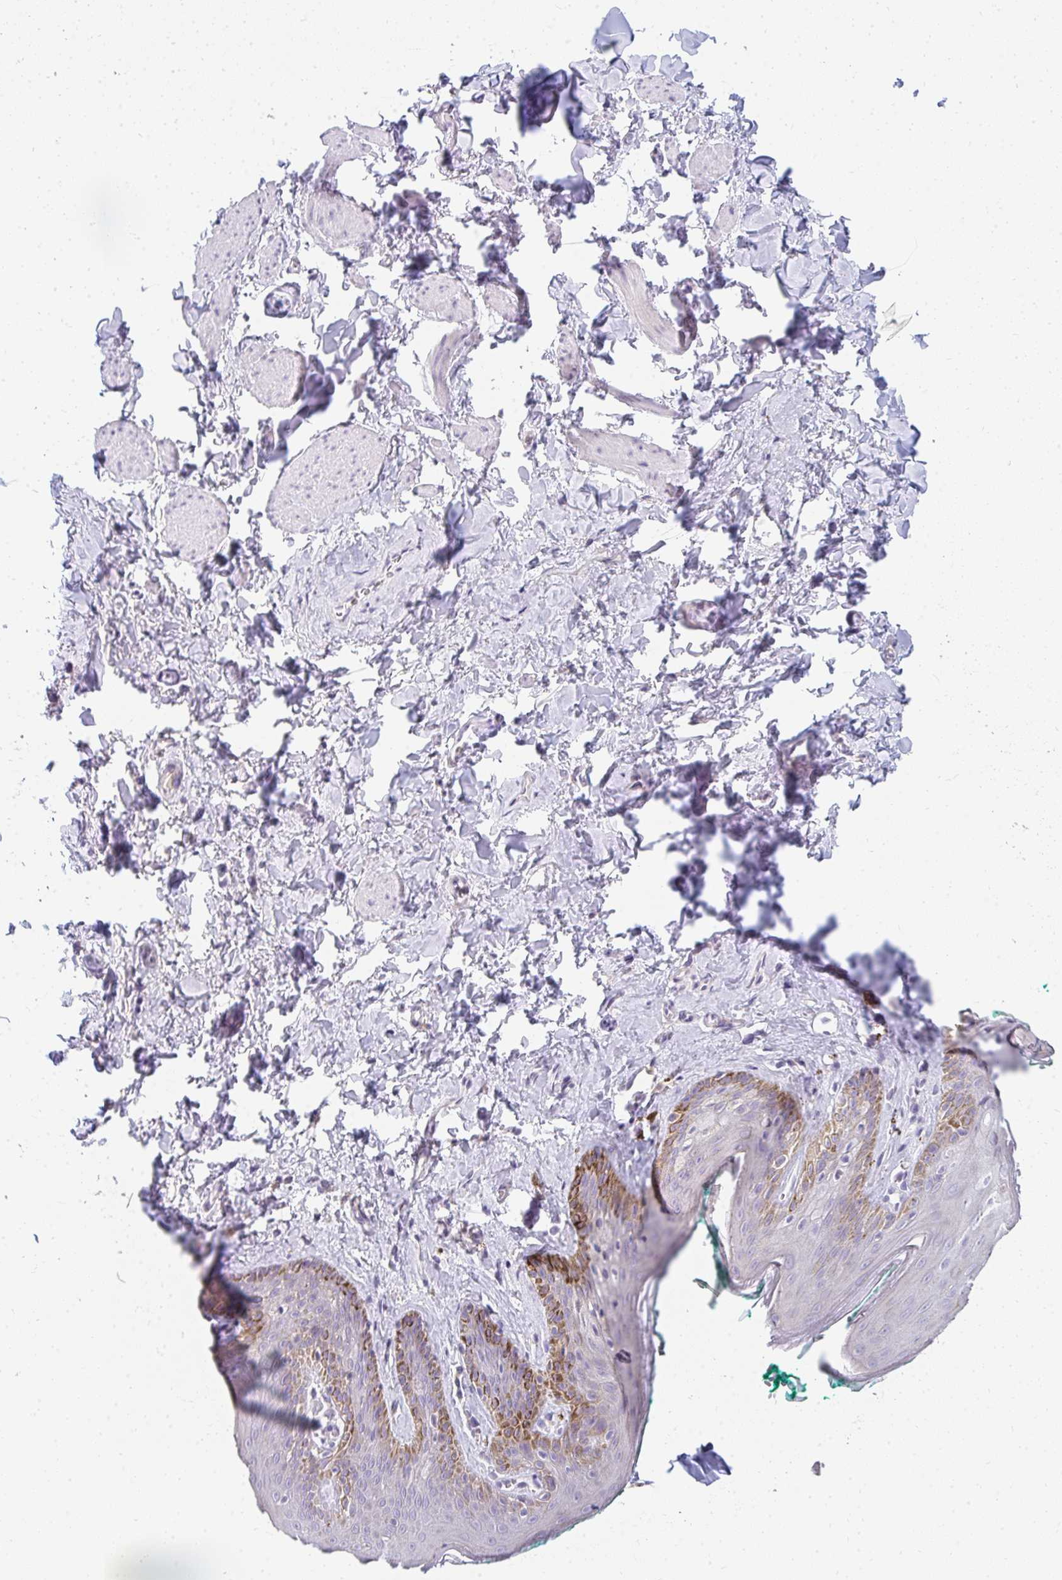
{"staining": {"intensity": "moderate", "quantity": "<25%", "location": "cytoplasmic/membranous"}, "tissue": "skin", "cell_type": "Epidermal cells", "image_type": "normal", "snomed": [{"axis": "morphology", "description": "Normal tissue, NOS"}, {"axis": "topography", "description": "Vulva"}, {"axis": "topography", "description": "Peripheral nerve tissue"}], "caption": "Immunohistochemistry photomicrograph of benign skin stained for a protein (brown), which exhibits low levels of moderate cytoplasmic/membranous positivity in approximately <25% of epidermal cells.", "gene": "PPP1R3G", "patient": {"sex": "female", "age": 66}}